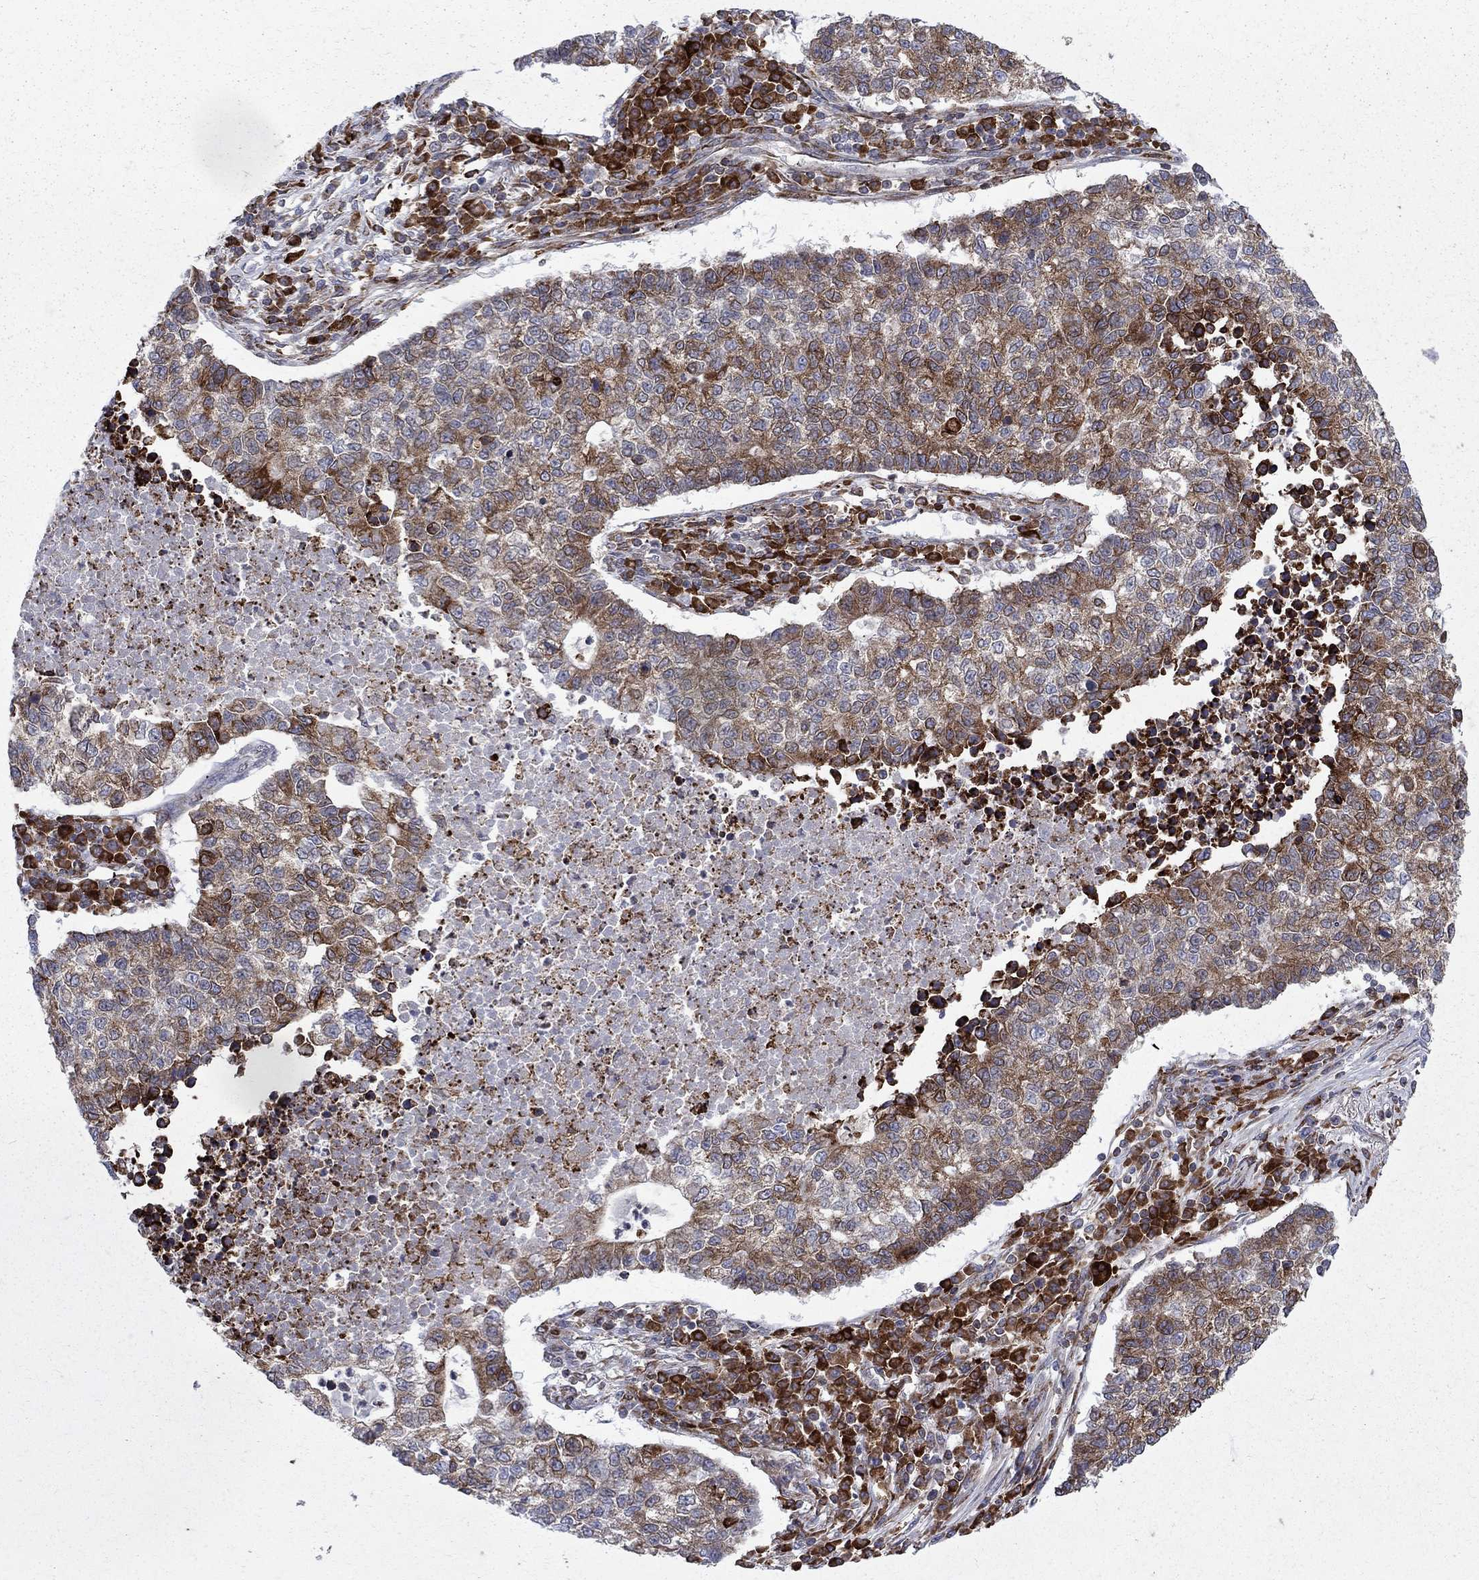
{"staining": {"intensity": "strong", "quantity": "<25%", "location": "cytoplasmic/membranous"}, "tissue": "lung cancer", "cell_type": "Tumor cells", "image_type": "cancer", "snomed": [{"axis": "morphology", "description": "Adenocarcinoma, NOS"}, {"axis": "topography", "description": "Lung"}], "caption": "Immunohistochemical staining of lung cancer (adenocarcinoma) demonstrates medium levels of strong cytoplasmic/membranous expression in approximately <25% of tumor cells.", "gene": "CAB39L", "patient": {"sex": "male", "age": 57}}